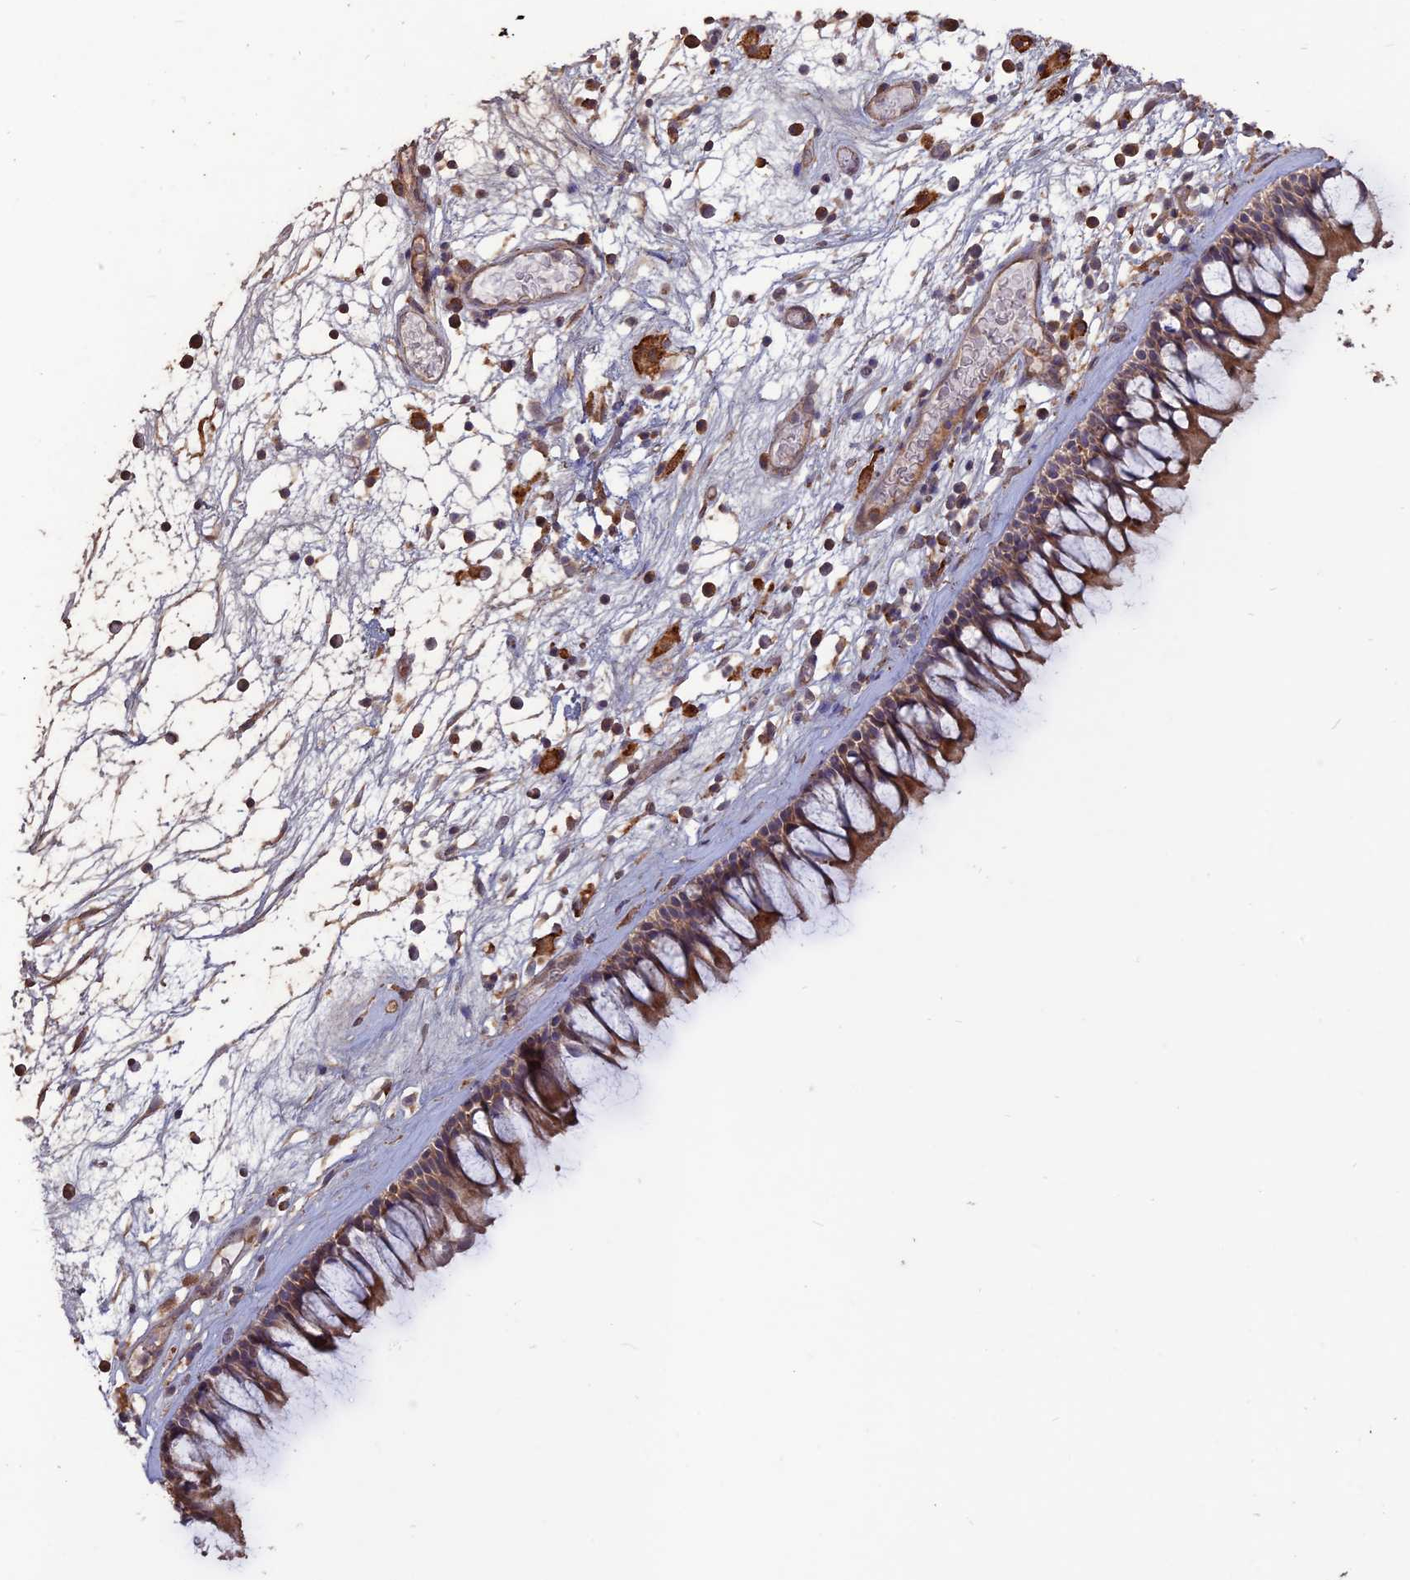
{"staining": {"intensity": "moderate", "quantity": ">75%", "location": "cytoplasmic/membranous"}, "tissue": "nasopharynx", "cell_type": "Respiratory epithelial cells", "image_type": "normal", "snomed": [{"axis": "morphology", "description": "Normal tissue, NOS"}, {"axis": "morphology", "description": "Inflammation, NOS"}, {"axis": "morphology", "description": "Malignant melanoma, Metastatic site"}, {"axis": "topography", "description": "Nasopharynx"}], "caption": "Immunohistochemical staining of normal nasopharynx reveals moderate cytoplasmic/membranous protein expression in about >75% of respiratory epithelial cells.", "gene": "LAYN", "patient": {"sex": "male", "age": 70}}